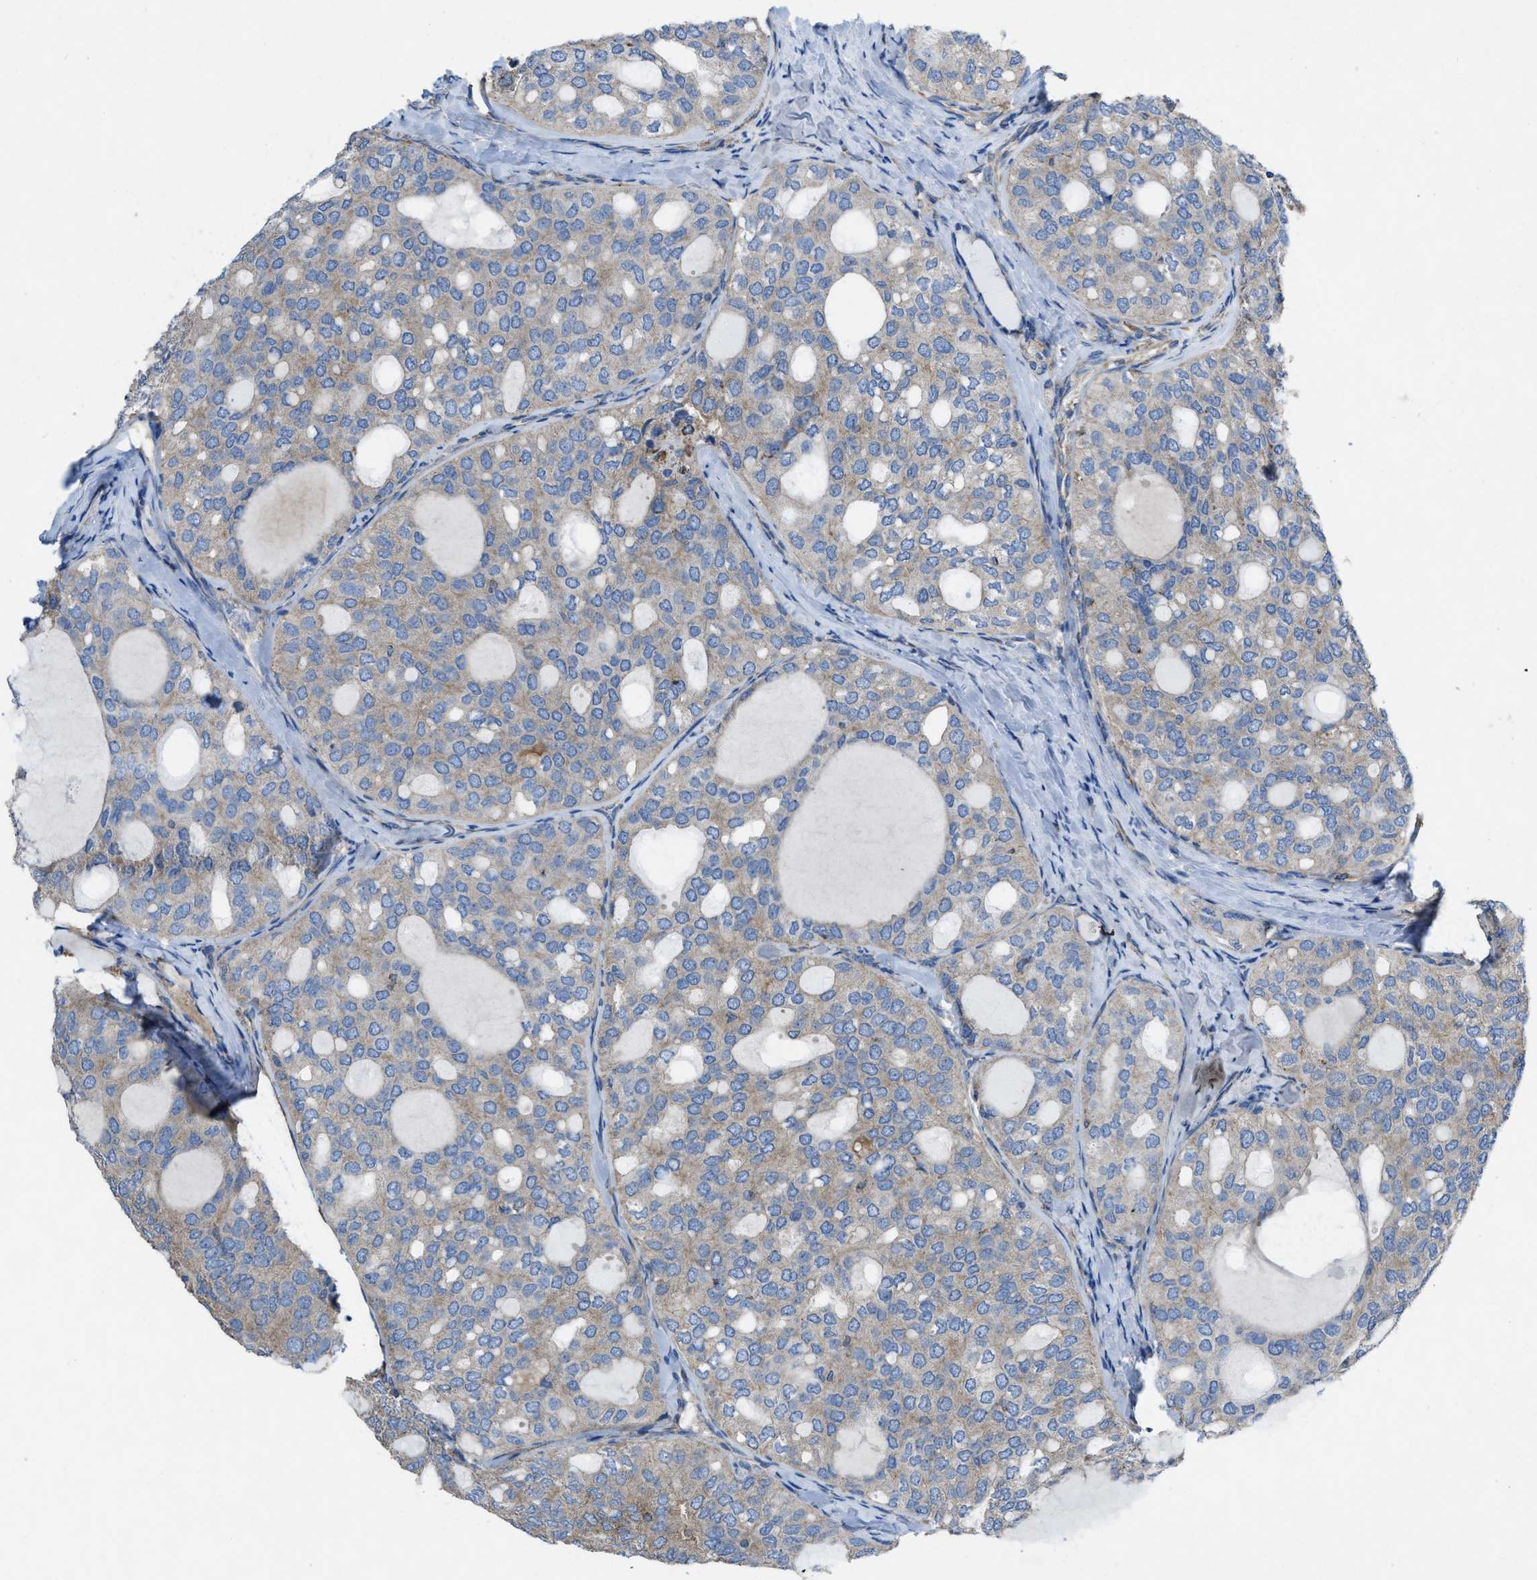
{"staining": {"intensity": "weak", "quantity": ">75%", "location": "cytoplasmic/membranous"}, "tissue": "thyroid cancer", "cell_type": "Tumor cells", "image_type": "cancer", "snomed": [{"axis": "morphology", "description": "Follicular adenoma carcinoma, NOS"}, {"axis": "topography", "description": "Thyroid gland"}], "caption": "IHC staining of thyroid follicular adenoma carcinoma, which reveals low levels of weak cytoplasmic/membranous staining in about >75% of tumor cells indicating weak cytoplasmic/membranous protein expression. The staining was performed using DAB (brown) for protein detection and nuclei were counterstained in hematoxylin (blue).", "gene": "DOLPP1", "patient": {"sex": "male", "age": 75}}